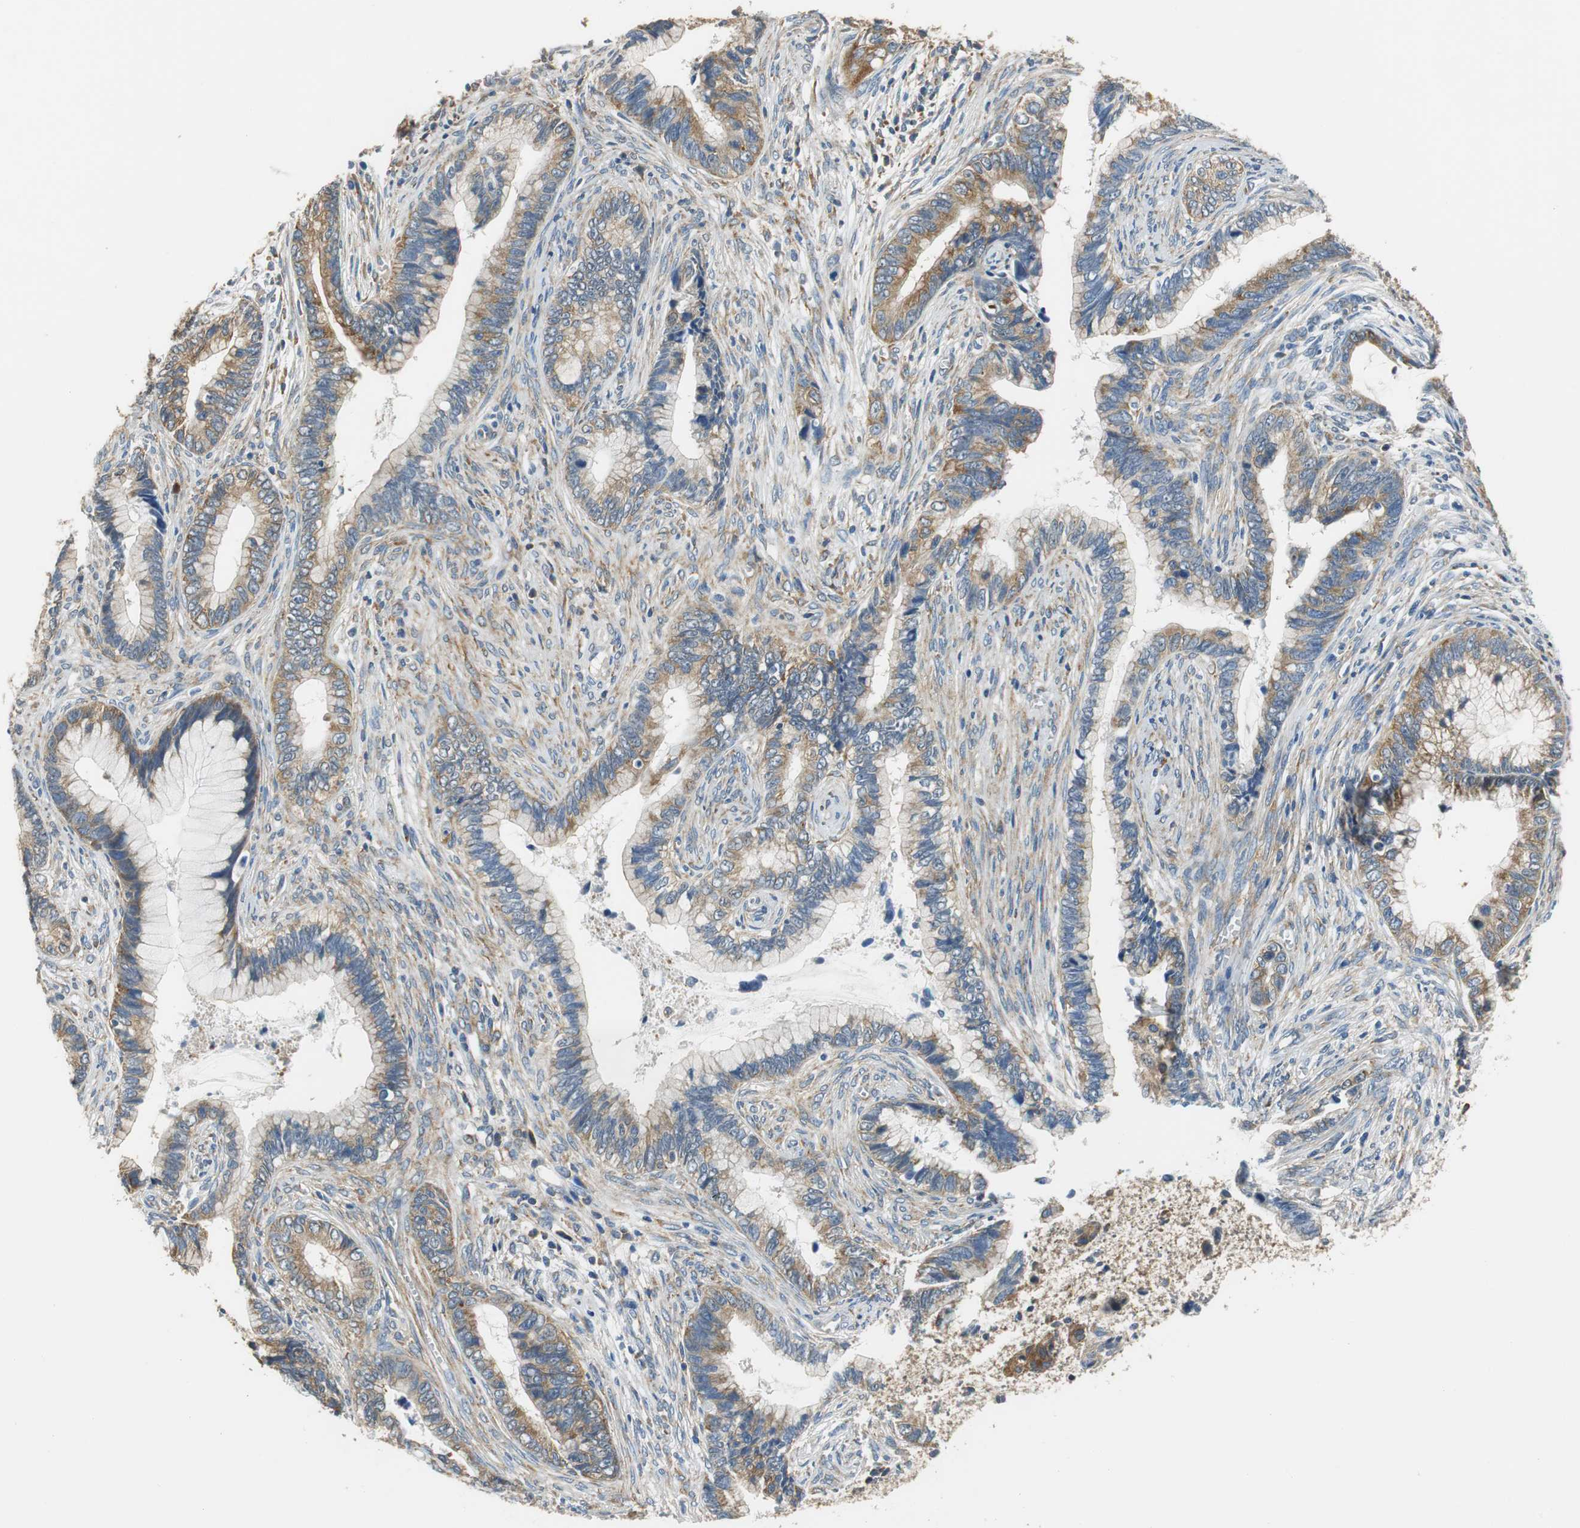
{"staining": {"intensity": "moderate", "quantity": "25%-75%", "location": "cytoplasmic/membranous"}, "tissue": "cervical cancer", "cell_type": "Tumor cells", "image_type": "cancer", "snomed": [{"axis": "morphology", "description": "Adenocarcinoma, NOS"}, {"axis": "topography", "description": "Cervix"}], "caption": "Protein positivity by immunohistochemistry (IHC) demonstrates moderate cytoplasmic/membranous expression in about 25%-75% of tumor cells in adenocarcinoma (cervical). Immunohistochemistry (ihc) stains the protein of interest in brown and the nuclei are stained blue.", "gene": "CNOT3", "patient": {"sex": "female", "age": 44}}